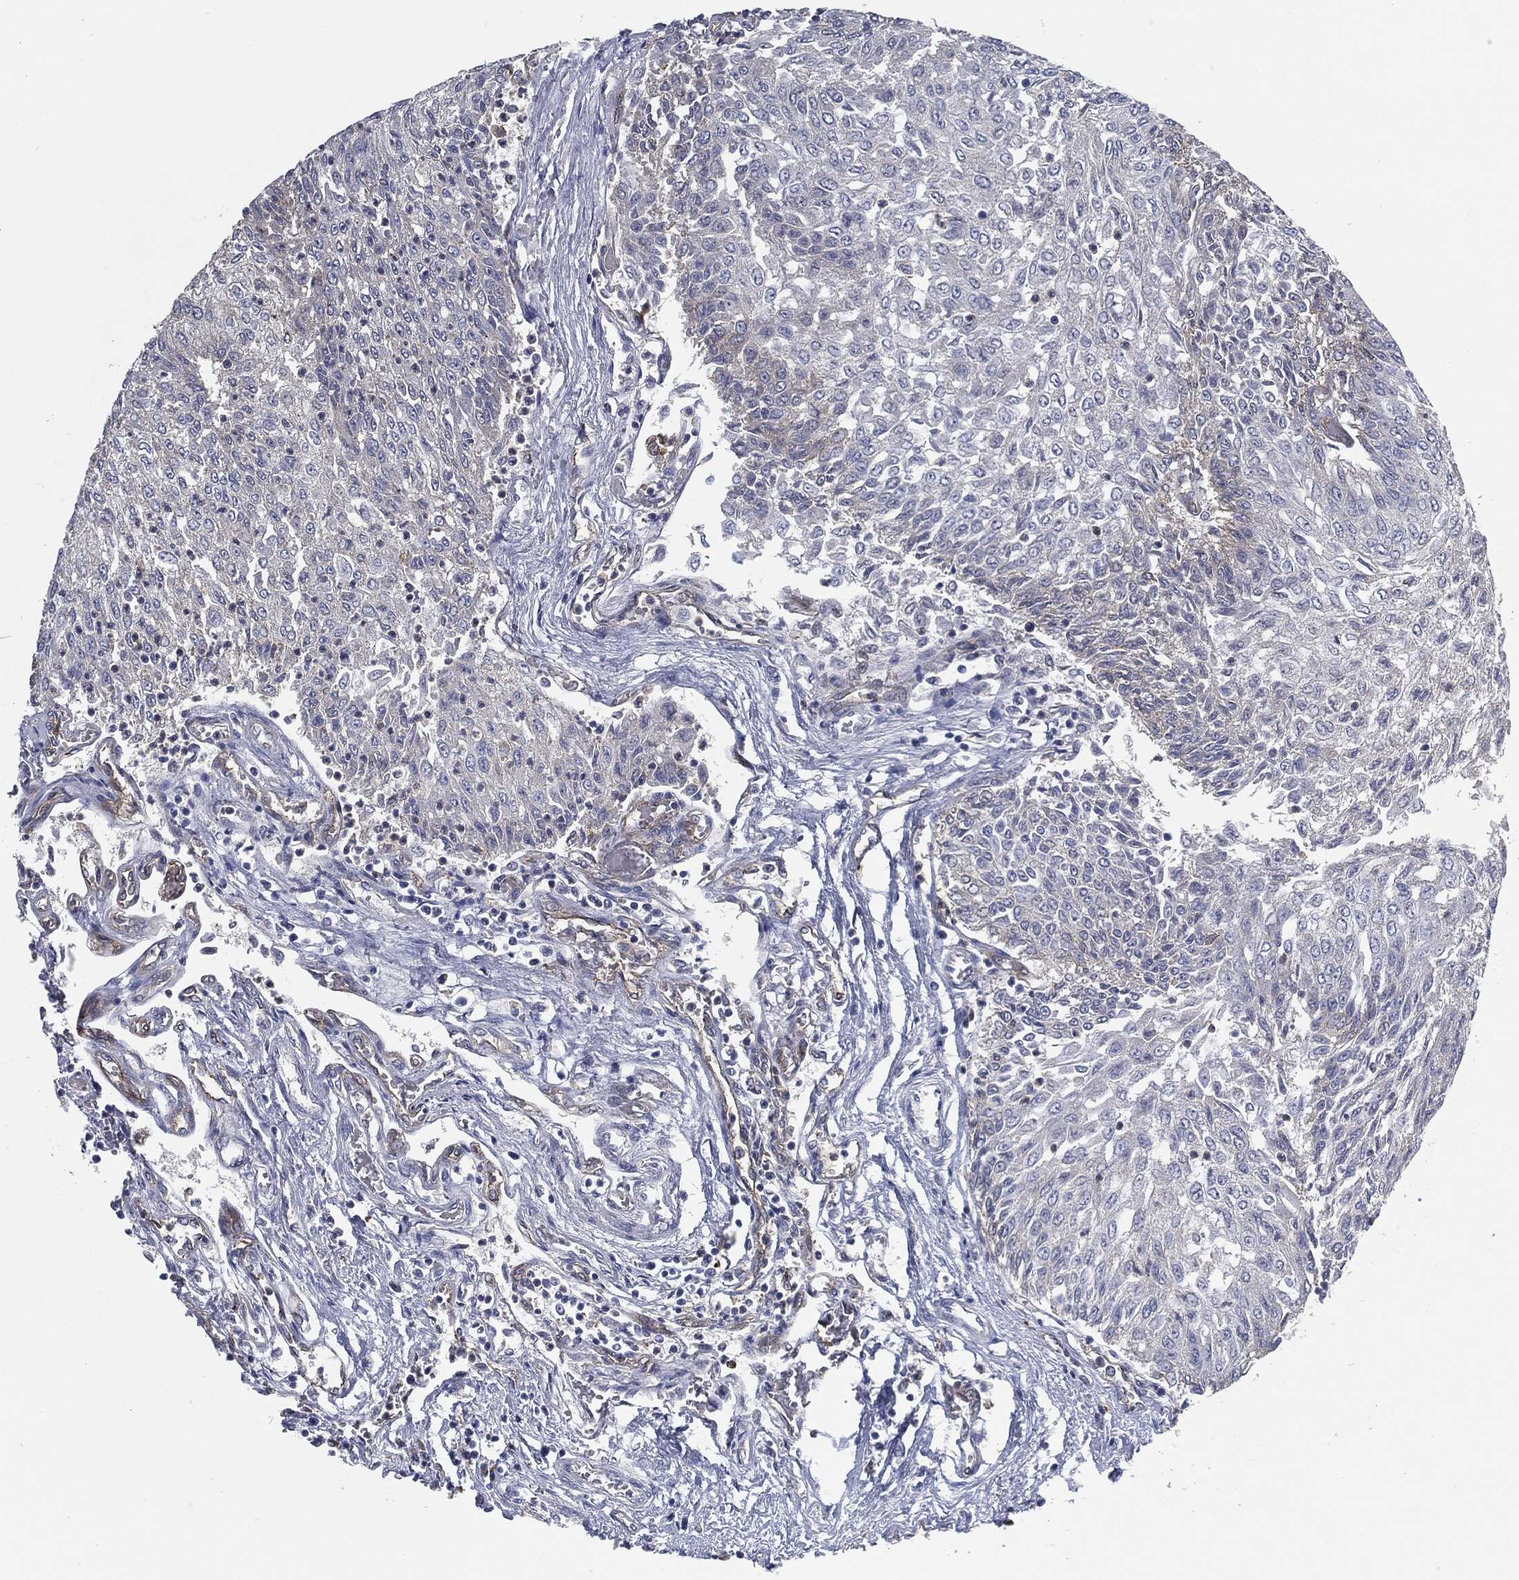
{"staining": {"intensity": "weak", "quantity": "<25%", "location": "cytoplasmic/membranous"}, "tissue": "urothelial cancer", "cell_type": "Tumor cells", "image_type": "cancer", "snomed": [{"axis": "morphology", "description": "Urothelial carcinoma, Low grade"}, {"axis": "topography", "description": "Urinary bladder"}], "caption": "IHC image of urothelial cancer stained for a protein (brown), which demonstrates no staining in tumor cells. (DAB immunohistochemistry (IHC) visualized using brightfield microscopy, high magnification).", "gene": "SVIL", "patient": {"sex": "male", "age": 78}}